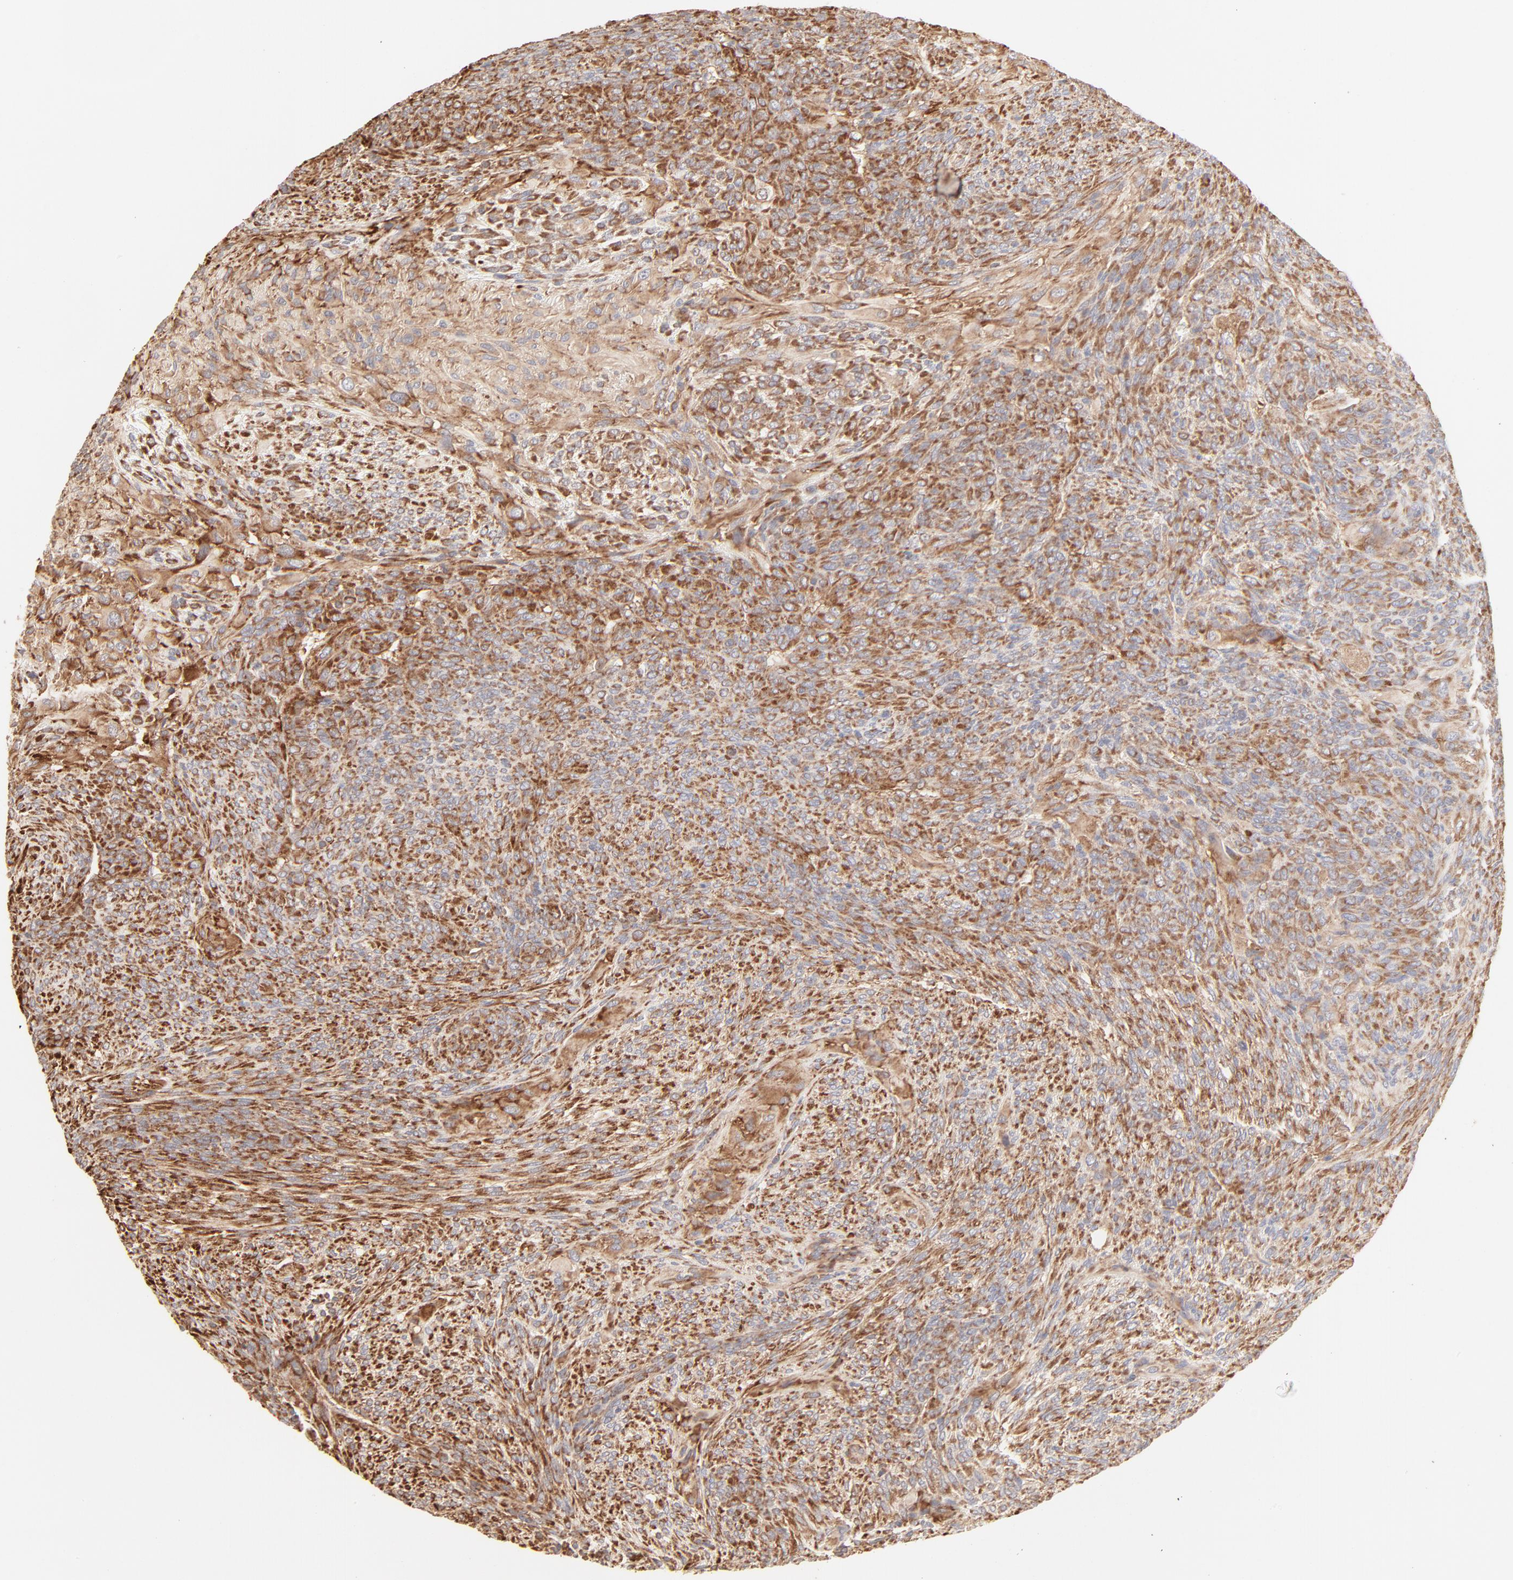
{"staining": {"intensity": "moderate", "quantity": ">75%", "location": "cytoplasmic/membranous"}, "tissue": "glioma", "cell_type": "Tumor cells", "image_type": "cancer", "snomed": [{"axis": "morphology", "description": "Glioma, malignant, High grade"}, {"axis": "topography", "description": "Cerebral cortex"}], "caption": "Human glioma stained with a brown dye displays moderate cytoplasmic/membranous positive positivity in about >75% of tumor cells.", "gene": "RPS20", "patient": {"sex": "female", "age": 55}}